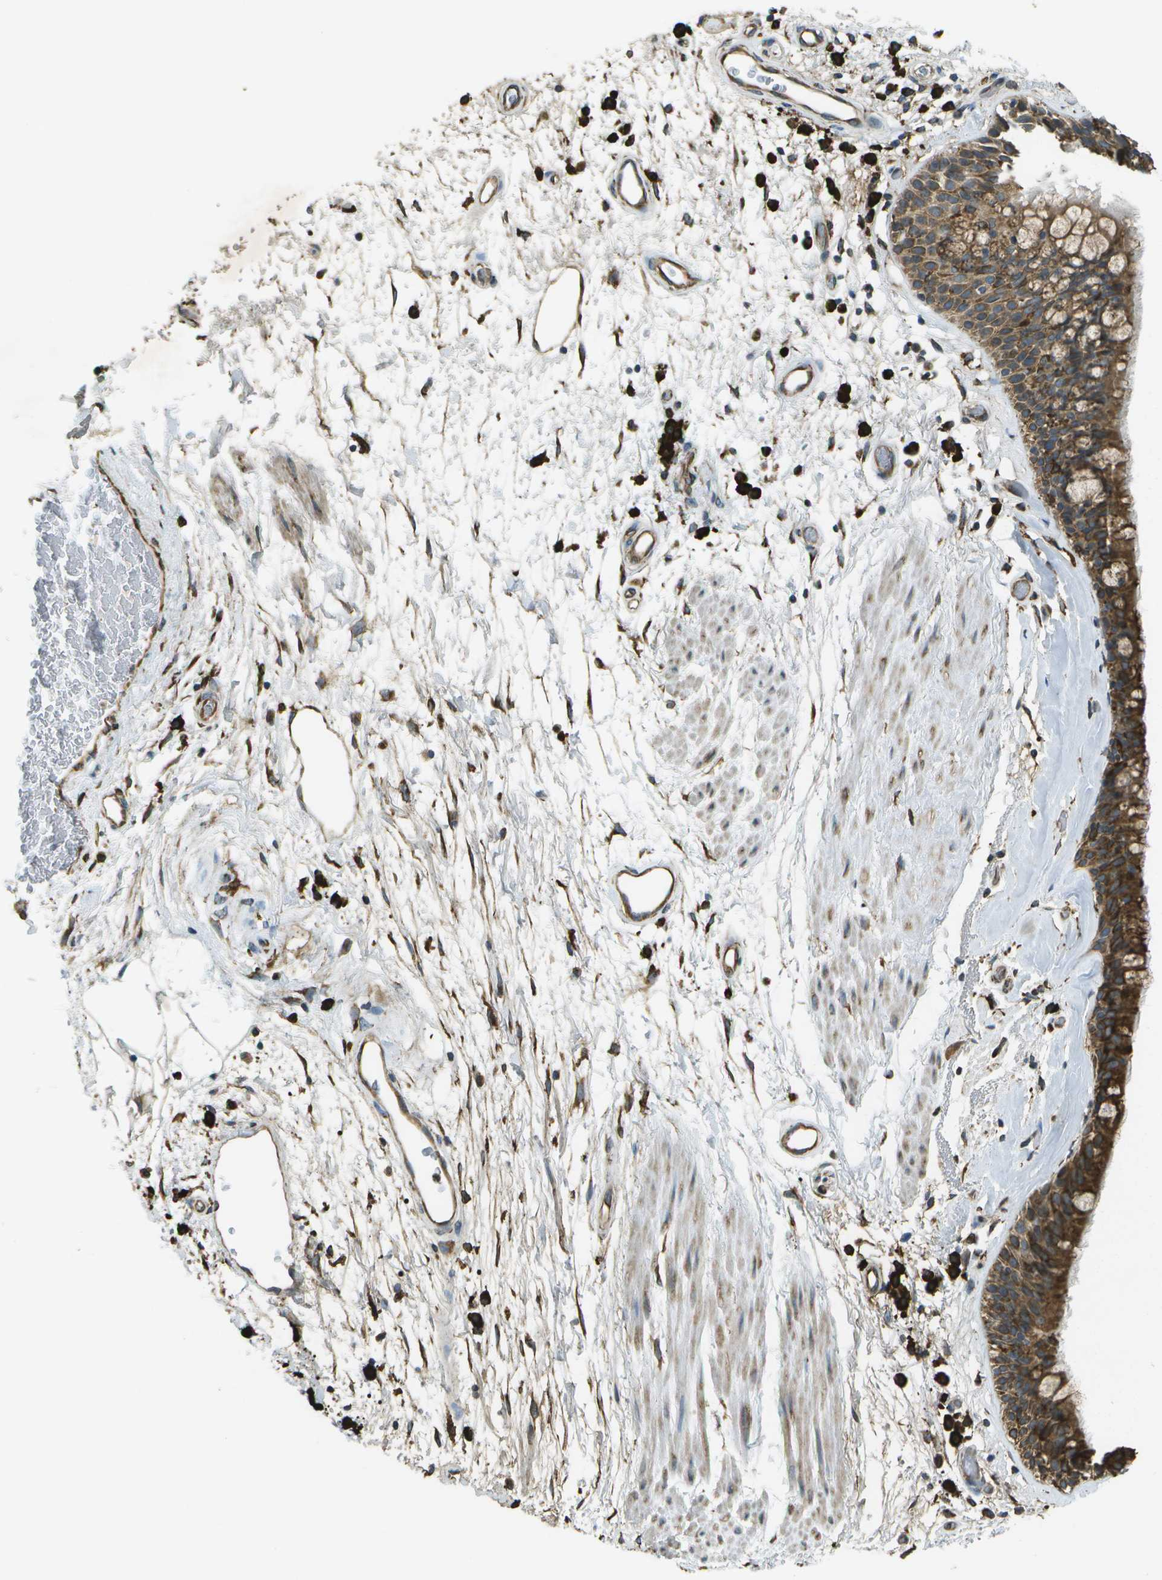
{"staining": {"intensity": "strong", "quantity": ">75%", "location": "cytoplasmic/membranous"}, "tissue": "bronchus", "cell_type": "Respiratory epithelial cells", "image_type": "normal", "snomed": [{"axis": "morphology", "description": "Normal tissue, NOS"}, {"axis": "morphology", "description": "Adenocarcinoma, NOS"}, {"axis": "topography", "description": "Bronchus"}, {"axis": "topography", "description": "Lung"}], "caption": "Respiratory epithelial cells display high levels of strong cytoplasmic/membranous expression in approximately >75% of cells in benign bronchus. (Stains: DAB (3,3'-diaminobenzidine) in brown, nuclei in blue, Microscopy: brightfield microscopy at high magnification).", "gene": "PDIA4", "patient": {"sex": "female", "age": 54}}